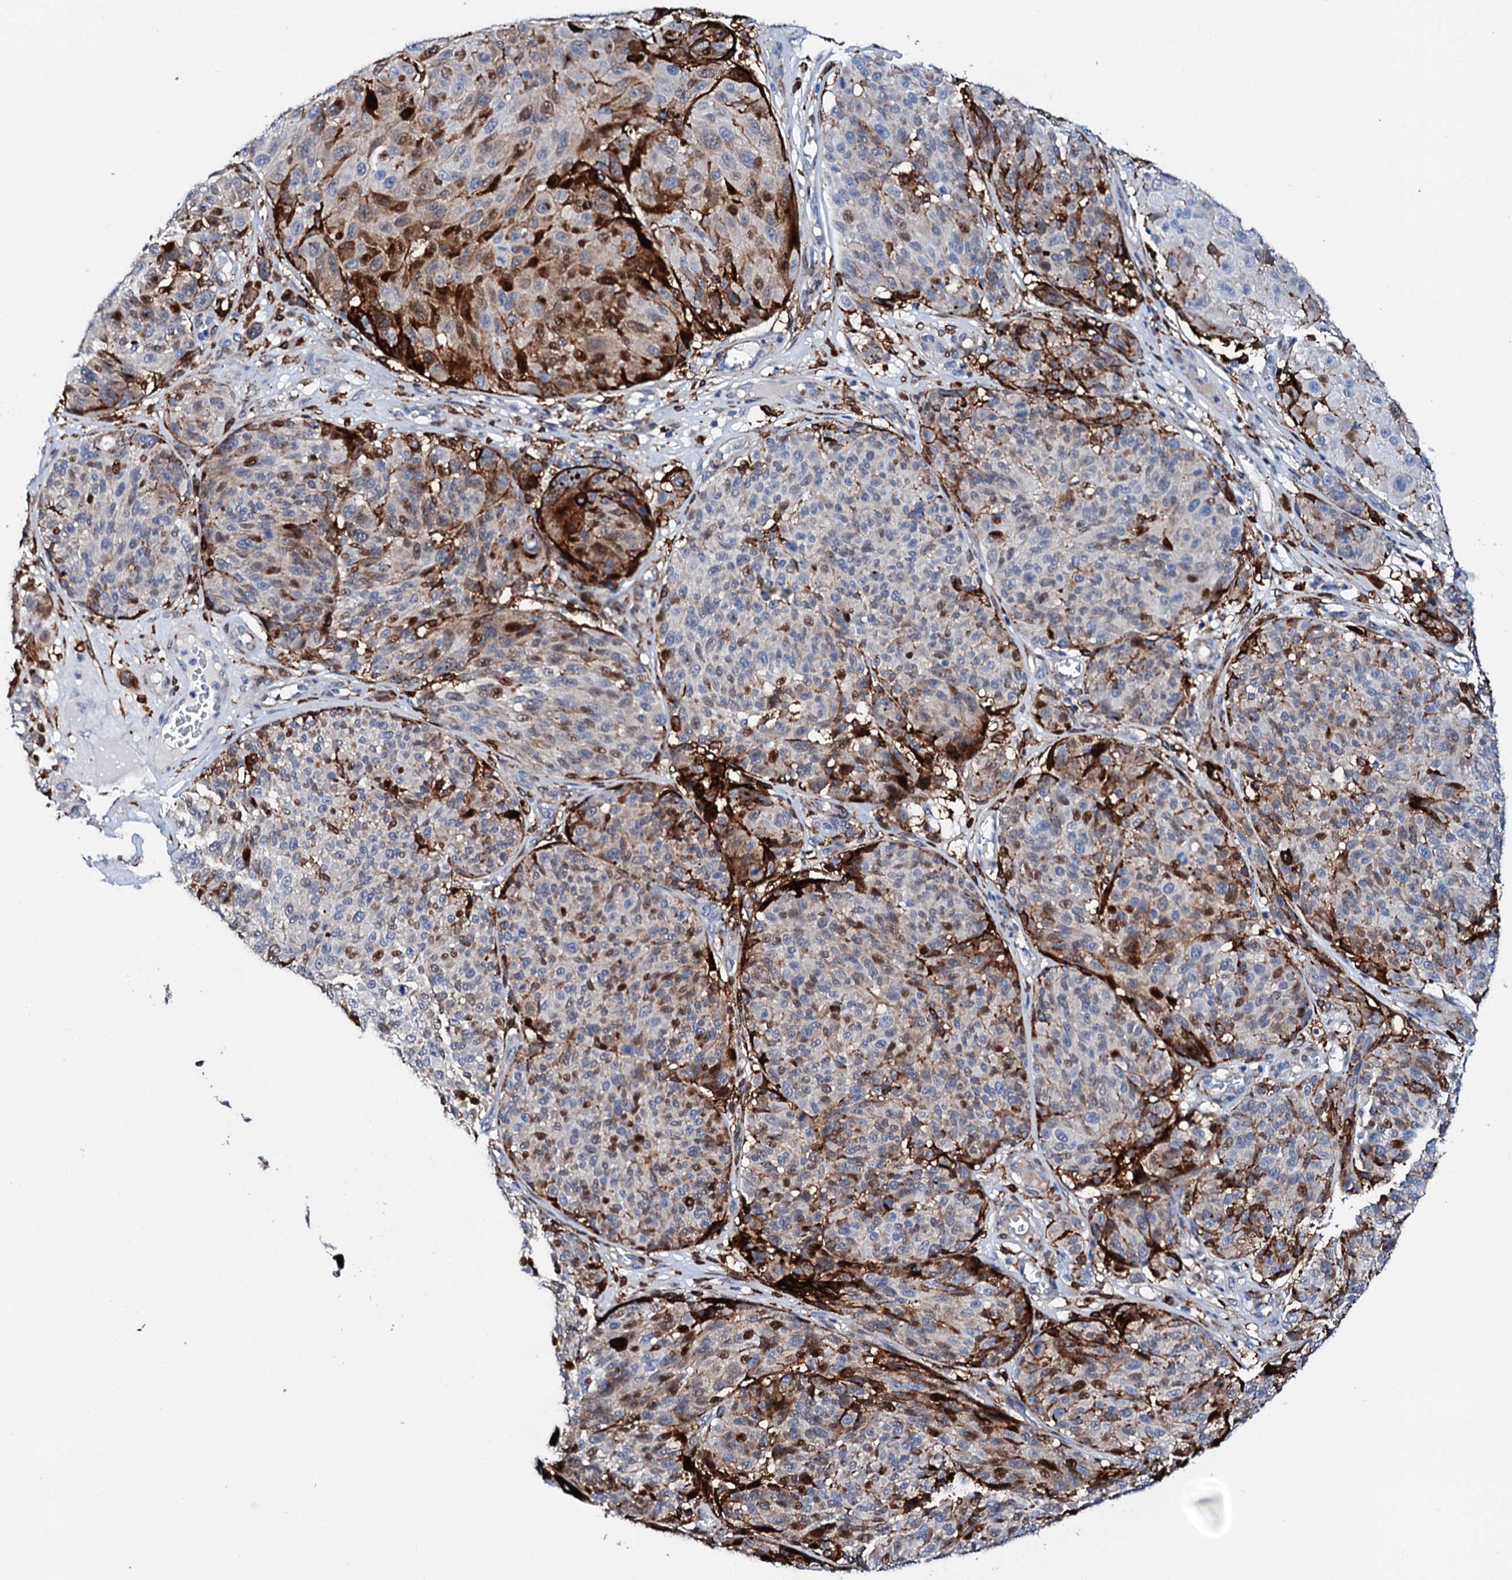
{"staining": {"intensity": "moderate", "quantity": "25%-75%", "location": "cytoplasmic/membranous,nuclear"}, "tissue": "melanoma", "cell_type": "Tumor cells", "image_type": "cancer", "snomed": [{"axis": "morphology", "description": "Malignant melanoma, NOS"}, {"axis": "topography", "description": "Skin"}], "caption": "An IHC image of tumor tissue is shown. Protein staining in brown highlights moderate cytoplasmic/membranous and nuclear positivity in malignant melanoma within tumor cells. The staining is performed using DAB brown chromogen to label protein expression. The nuclei are counter-stained blue using hematoxylin.", "gene": "MED13L", "patient": {"sex": "male", "age": 83}}